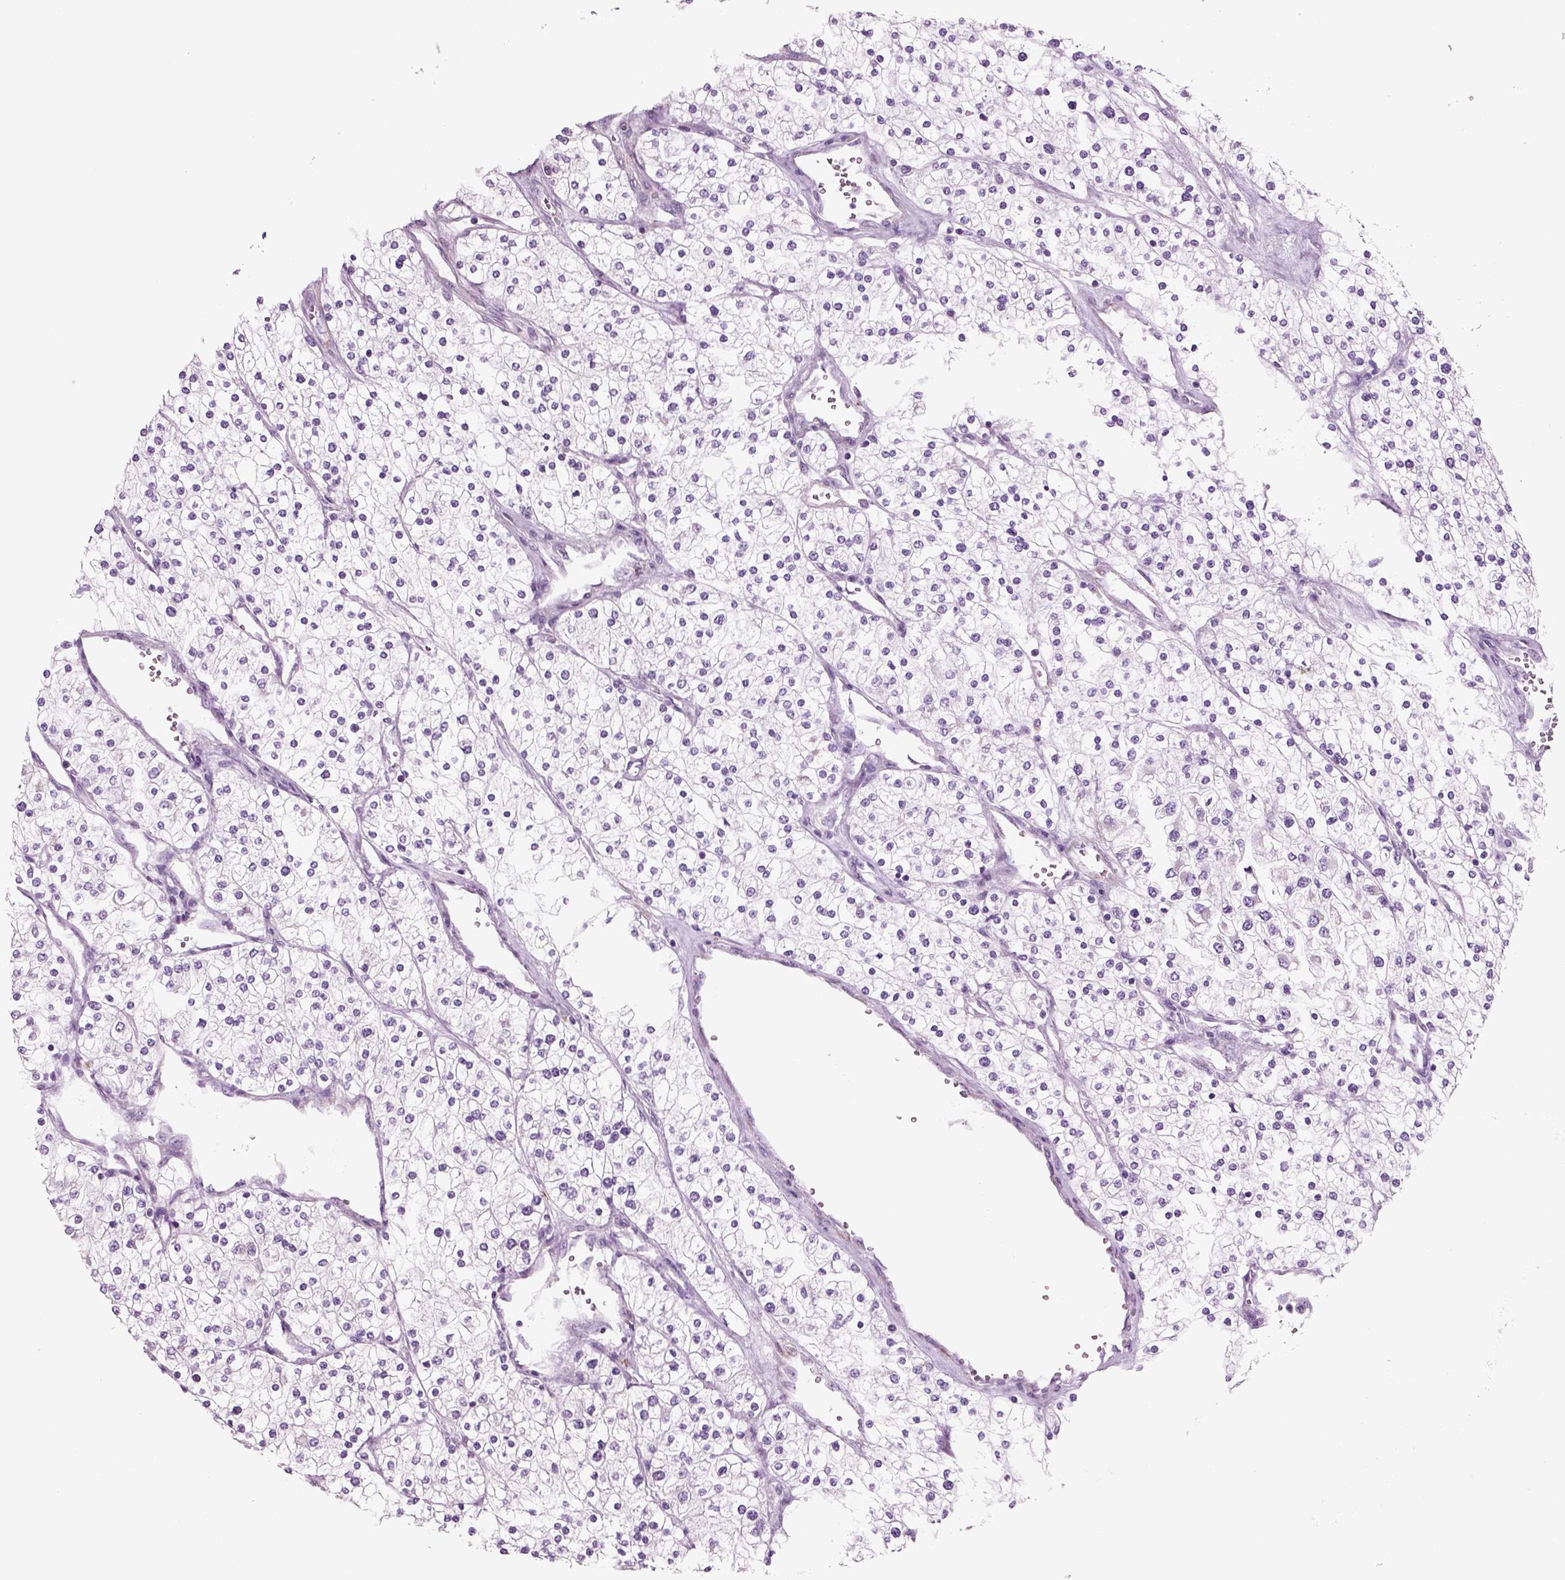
{"staining": {"intensity": "negative", "quantity": "none", "location": "none"}, "tissue": "renal cancer", "cell_type": "Tumor cells", "image_type": "cancer", "snomed": [{"axis": "morphology", "description": "Adenocarcinoma, NOS"}, {"axis": "topography", "description": "Kidney"}], "caption": "An IHC image of renal cancer (adenocarcinoma) is shown. There is no staining in tumor cells of renal cancer (adenocarcinoma).", "gene": "ACER3", "patient": {"sex": "male", "age": 80}}